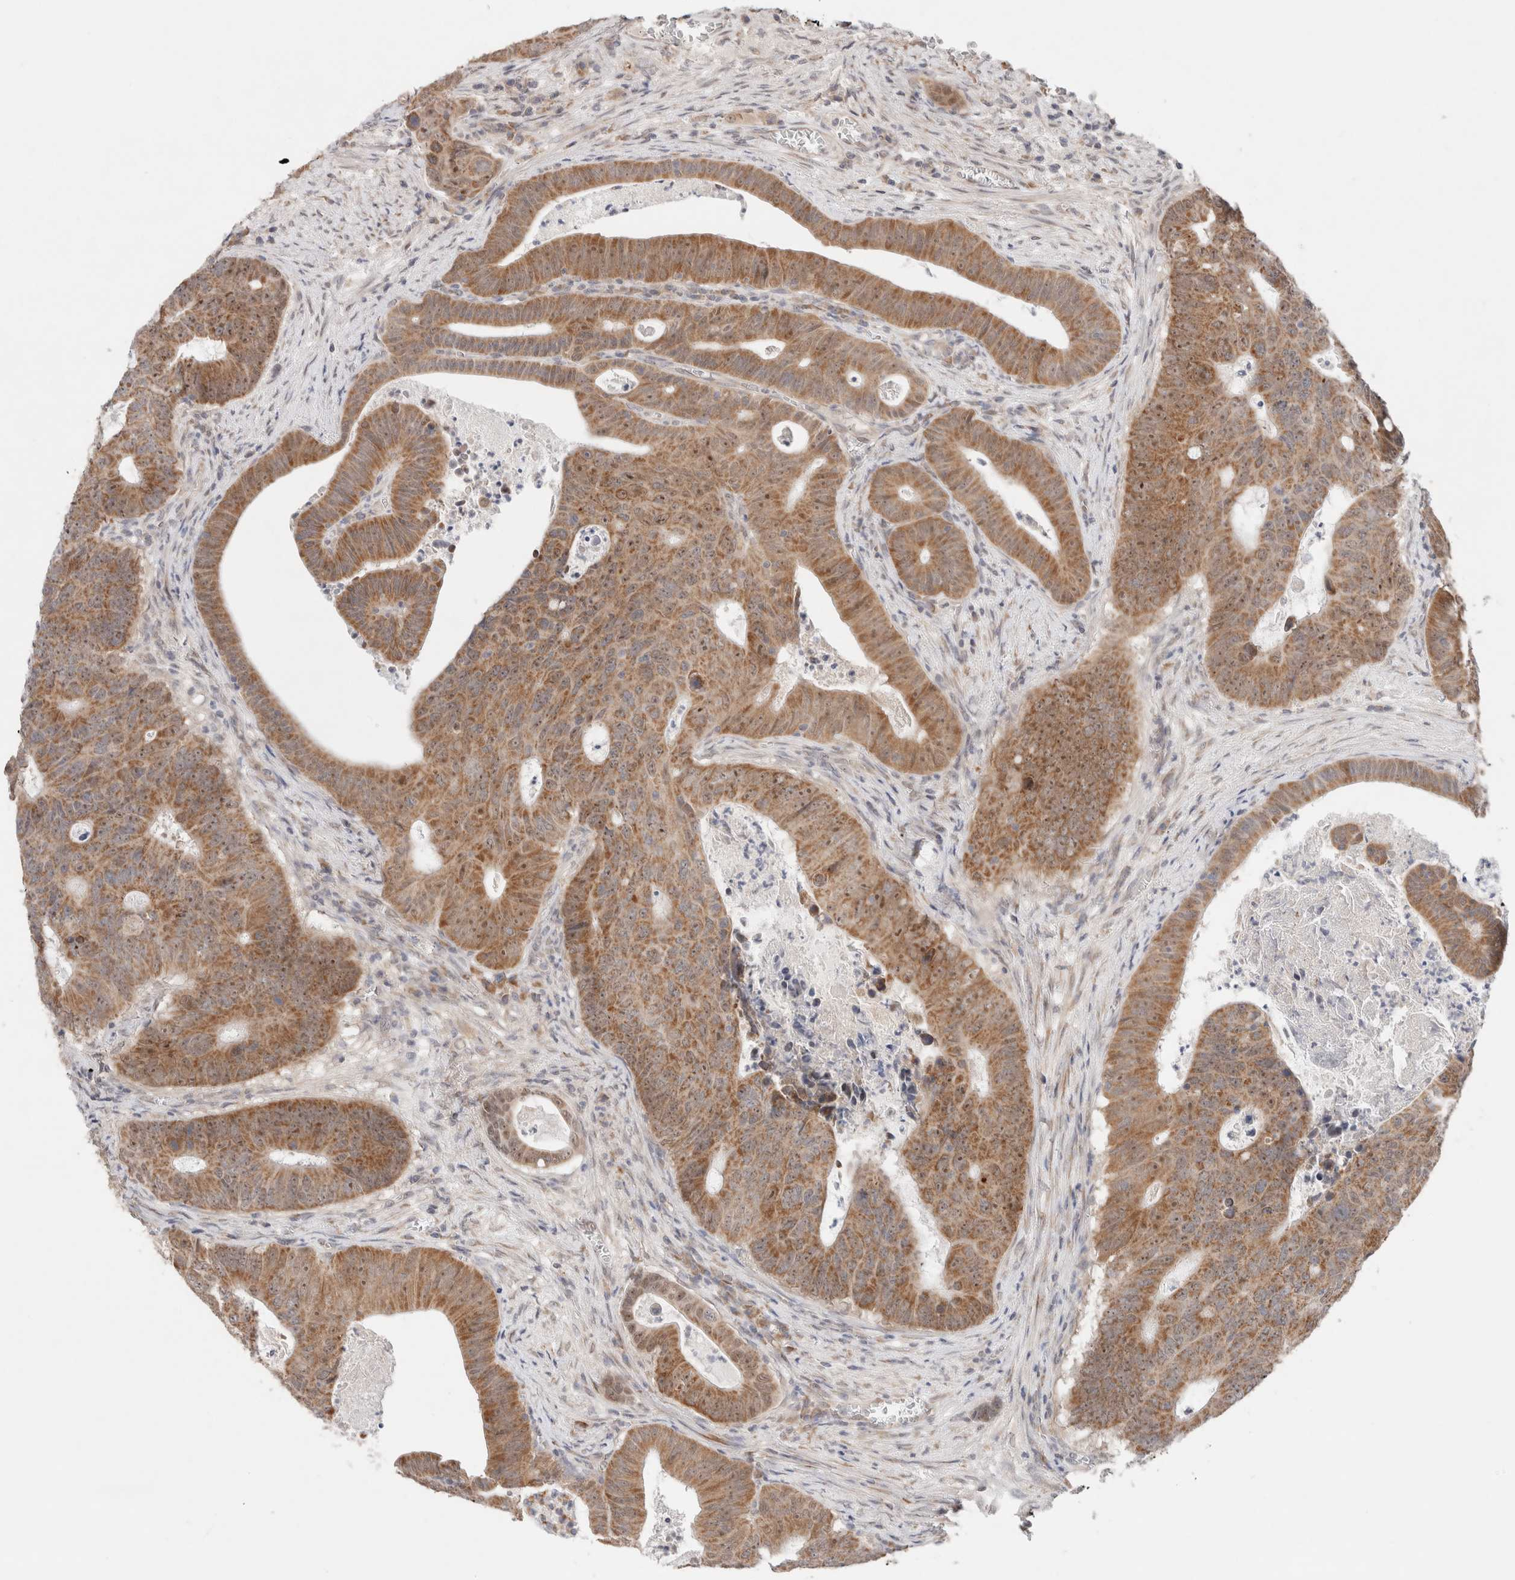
{"staining": {"intensity": "moderate", "quantity": ">75%", "location": "cytoplasmic/membranous"}, "tissue": "colorectal cancer", "cell_type": "Tumor cells", "image_type": "cancer", "snomed": [{"axis": "morphology", "description": "Adenocarcinoma, NOS"}, {"axis": "topography", "description": "Colon"}], "caption": "DAB (3,3'-diaminobenzidine) immunohistochemical staining of colorectal cancer (adenocarcinoma) reveals moderate cytoplasmic/membranous protein staining in approximately >75% of tumor cells.", "gene": "ERI3", "patient": {"sex": "male", "age": 87}}